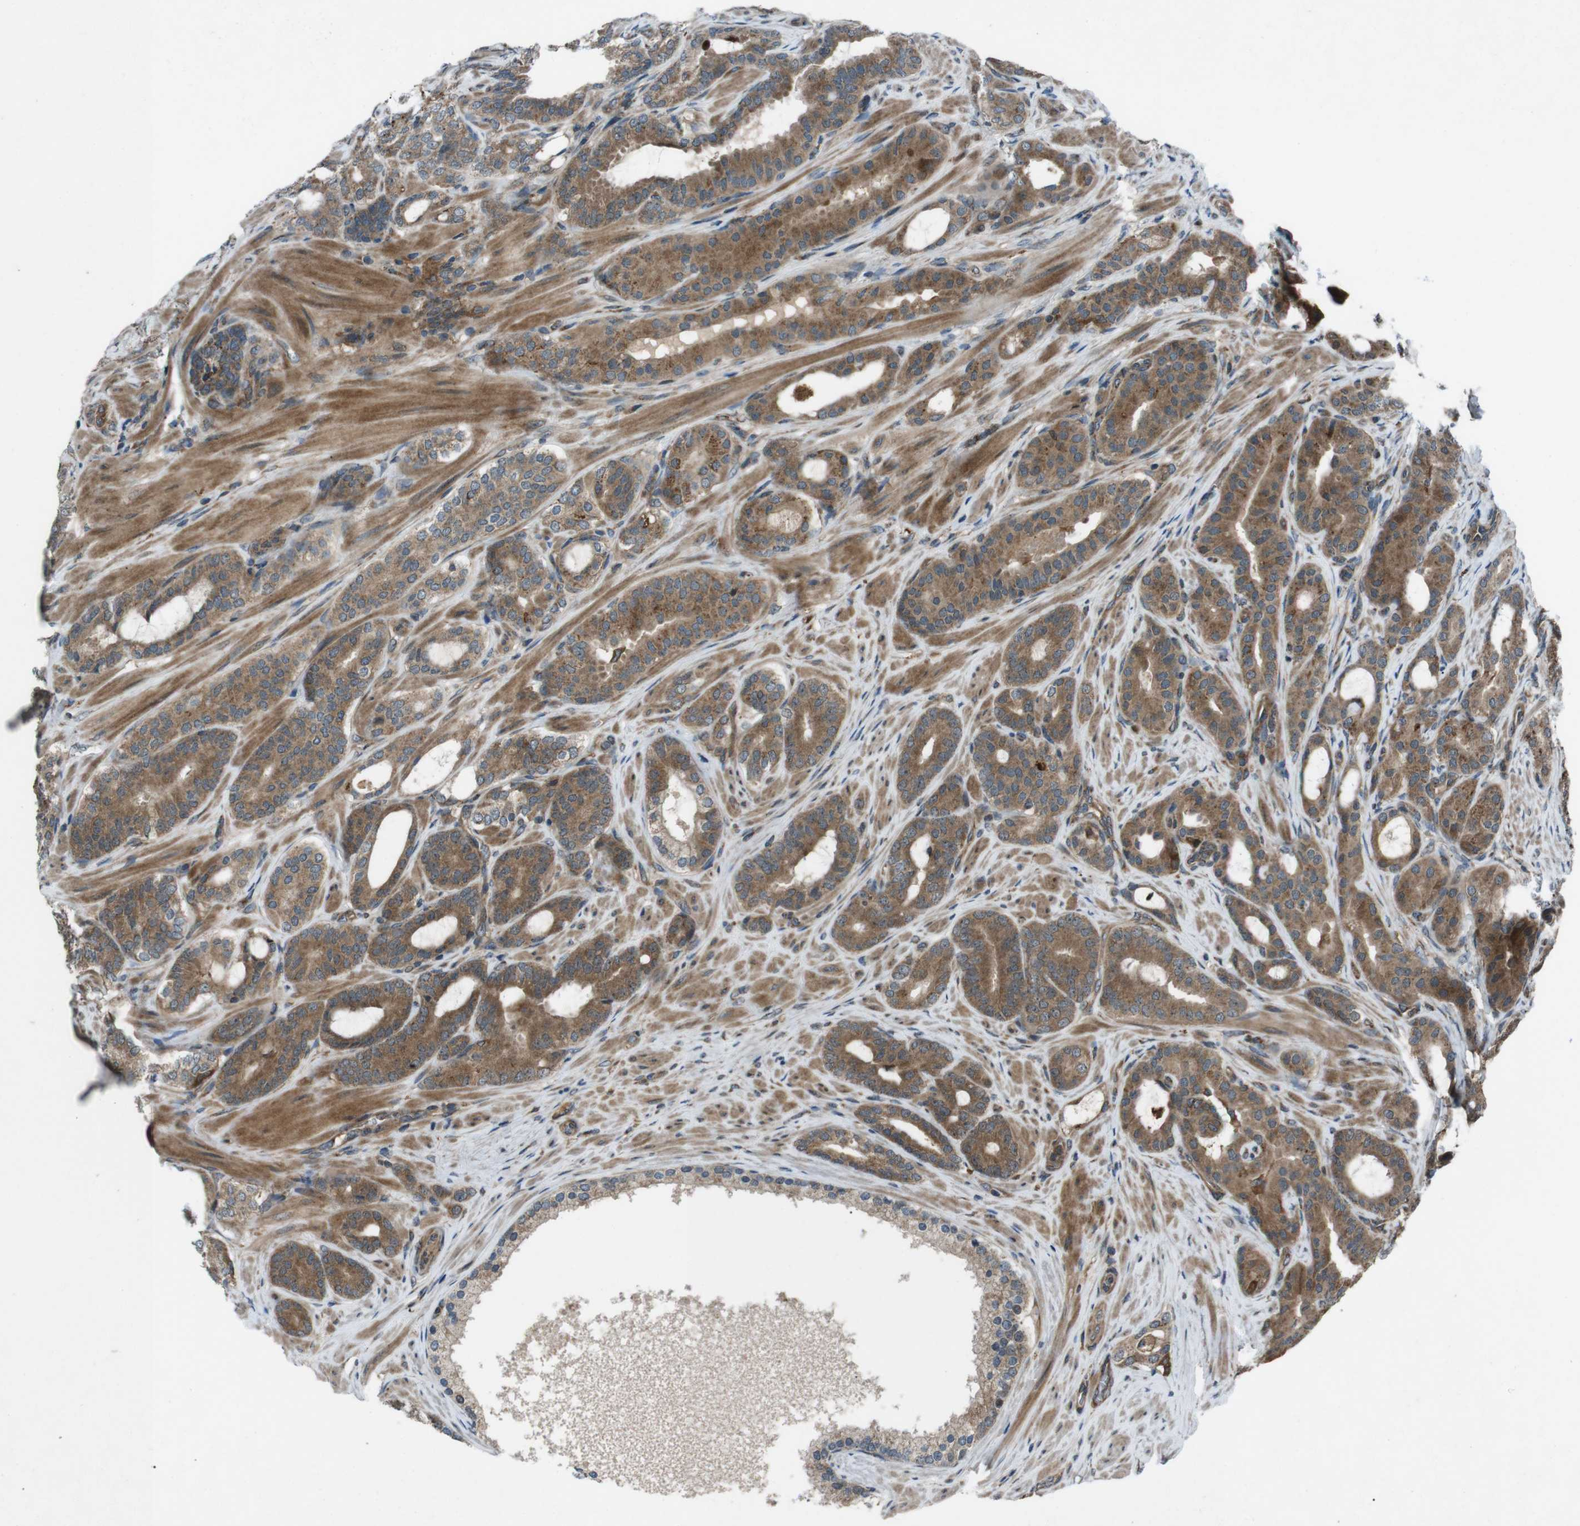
{"staining": {"intensity": "strong", "quantity": ">75%", "location": "cytoplasmic/membranous"}, "tissue": "prostate cancer", "cell_type": "Tumor cells", "image_type": "cancer", "snomed": [{"axis": "morphology", "description": "Adenocarcinoma, Low grade"}, {"axis": "topography", "description": "Prostate"}], "caption": "Immunohistochemical staining of human prostate cancer exhibits high levels of strong cytoplasmic/membranous protein staining in approximately >75% of tumor cells.", "gene": "SLC27A4", "patient": {"sex": "male", "age": 63}}